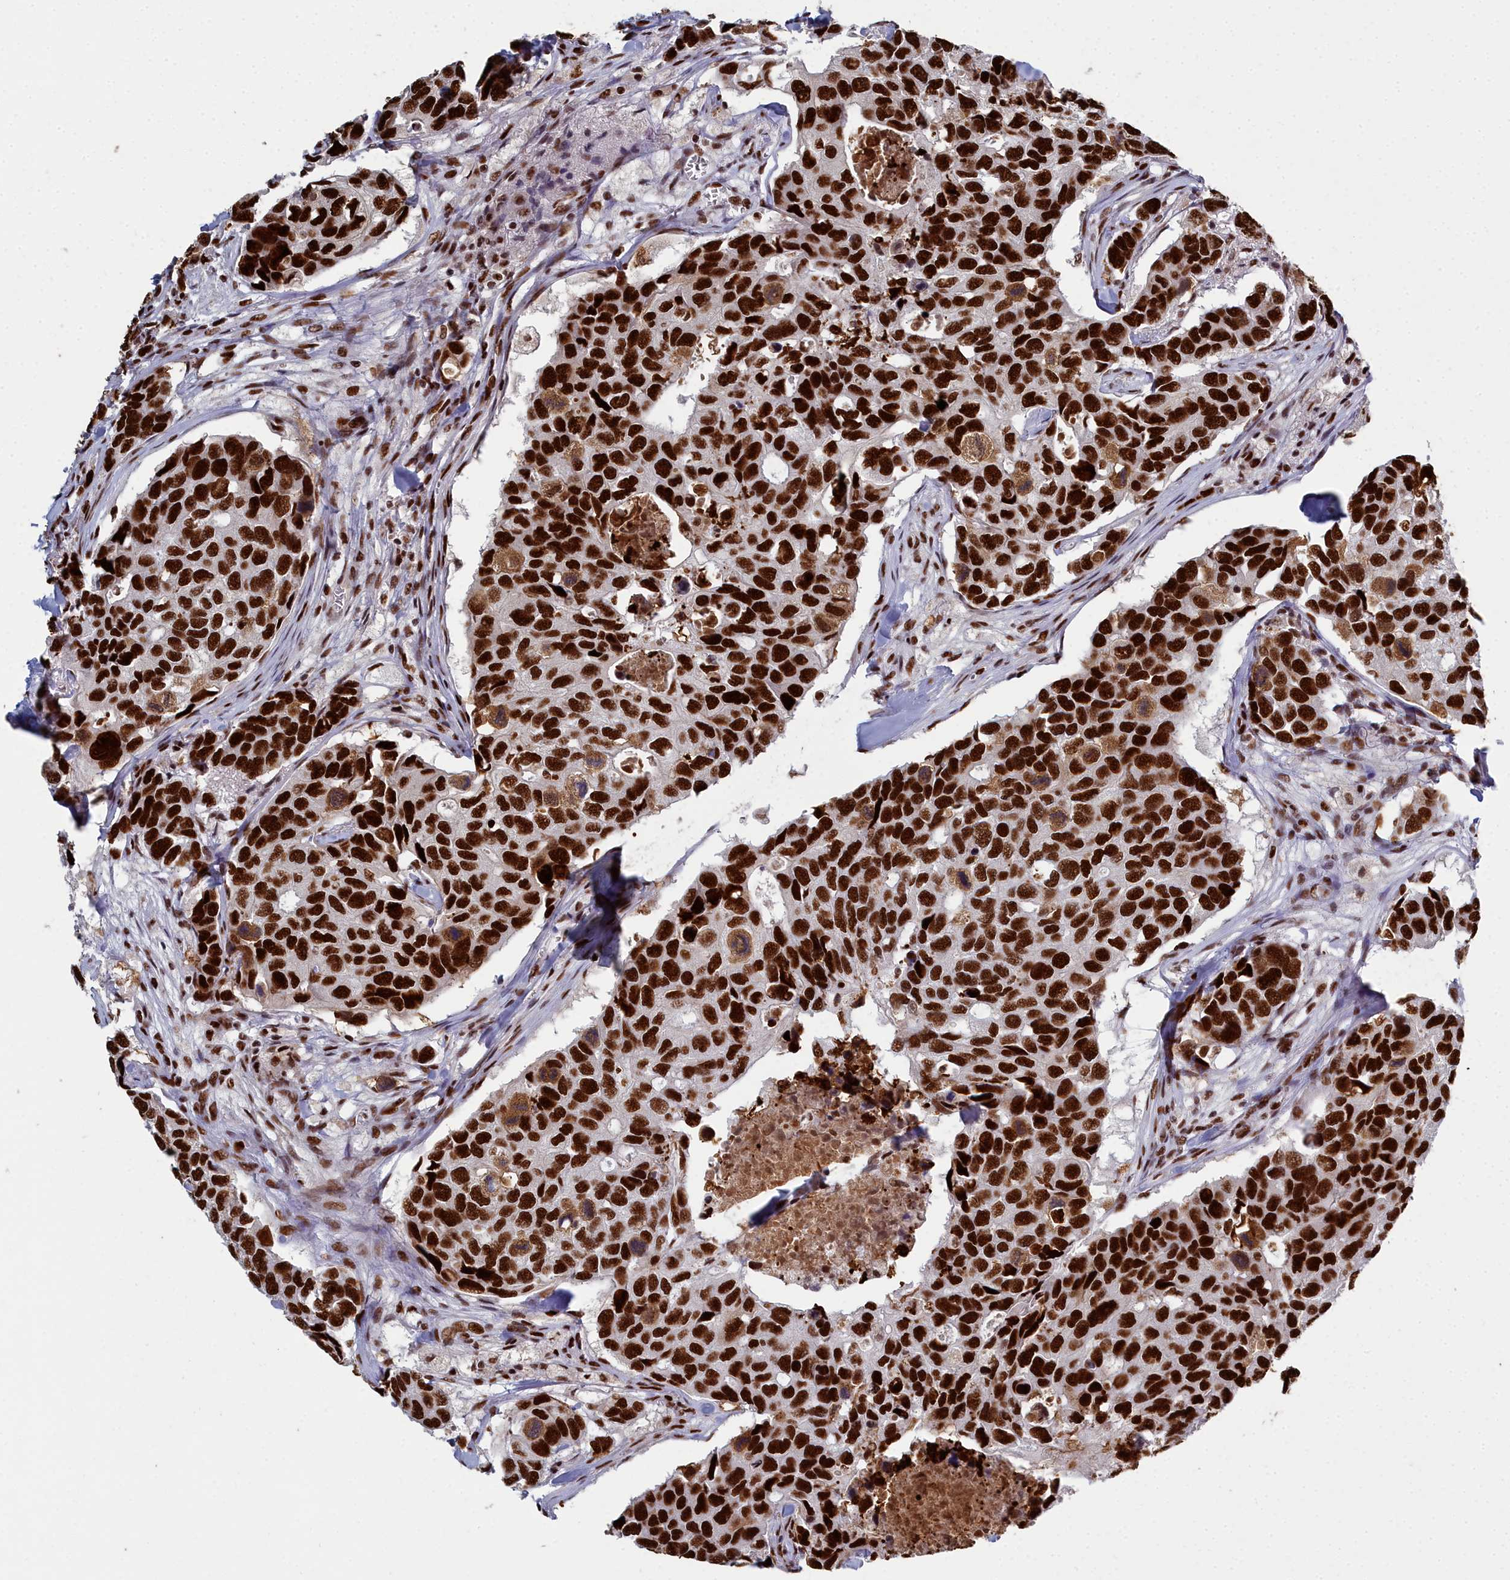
{"staining": {"intensity": "strong", "quantity": ">75%", "location": "nuclear"}, "tissue": "breast cancer", "cell_type": "Tumor cells", "image_type": "cancer", "snomed": [{"axis": "morphology", "description": "Duct carcinoma"}, {"axis": "topography", "description": "Breast"}], "caption": "Protein staining exhibits strong nuclear expression in approximately >75% of tumor cells in breast intraductal carcinoma.", "gene": "SF3B3", "patient": {"sex": "female", "age": 83}}